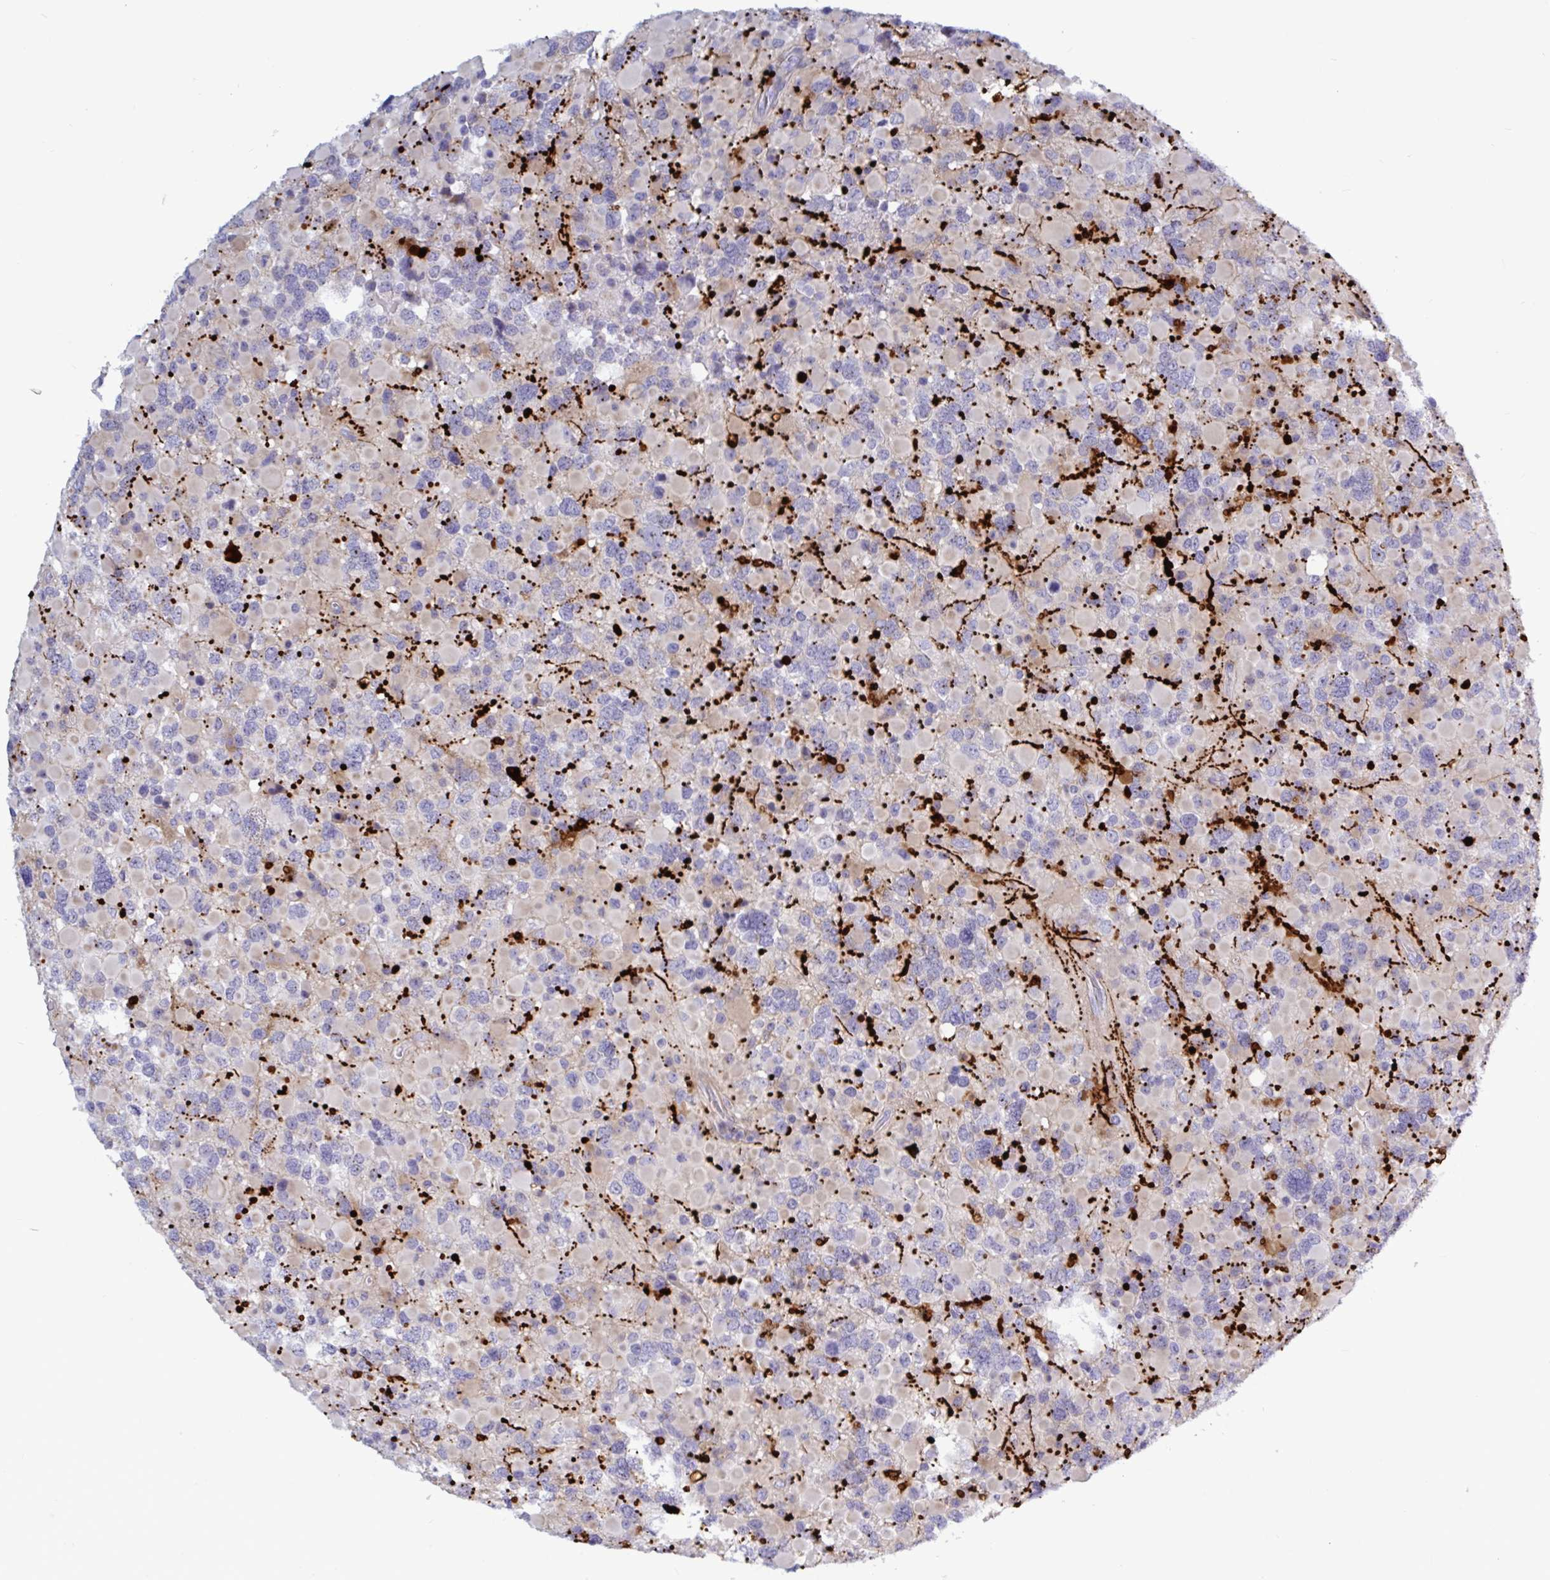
{"staining": {"intensity": "negative", "quantity": "none", "location": "none"}, "tissue": "glioma", "cell_type": "Tumor cells", "image_type": "cancer", "snomed": [{"axis": "morphology", "description": "Glioma, malignant, High grade"}, {"axis": "topography", "description": "Brain"}], "caption": "Tumor cells show no significant protein positivity in malignant glioma (high-grade).", "gene": "ATG9A", "patient": {"sex": "female", "age": 40}}